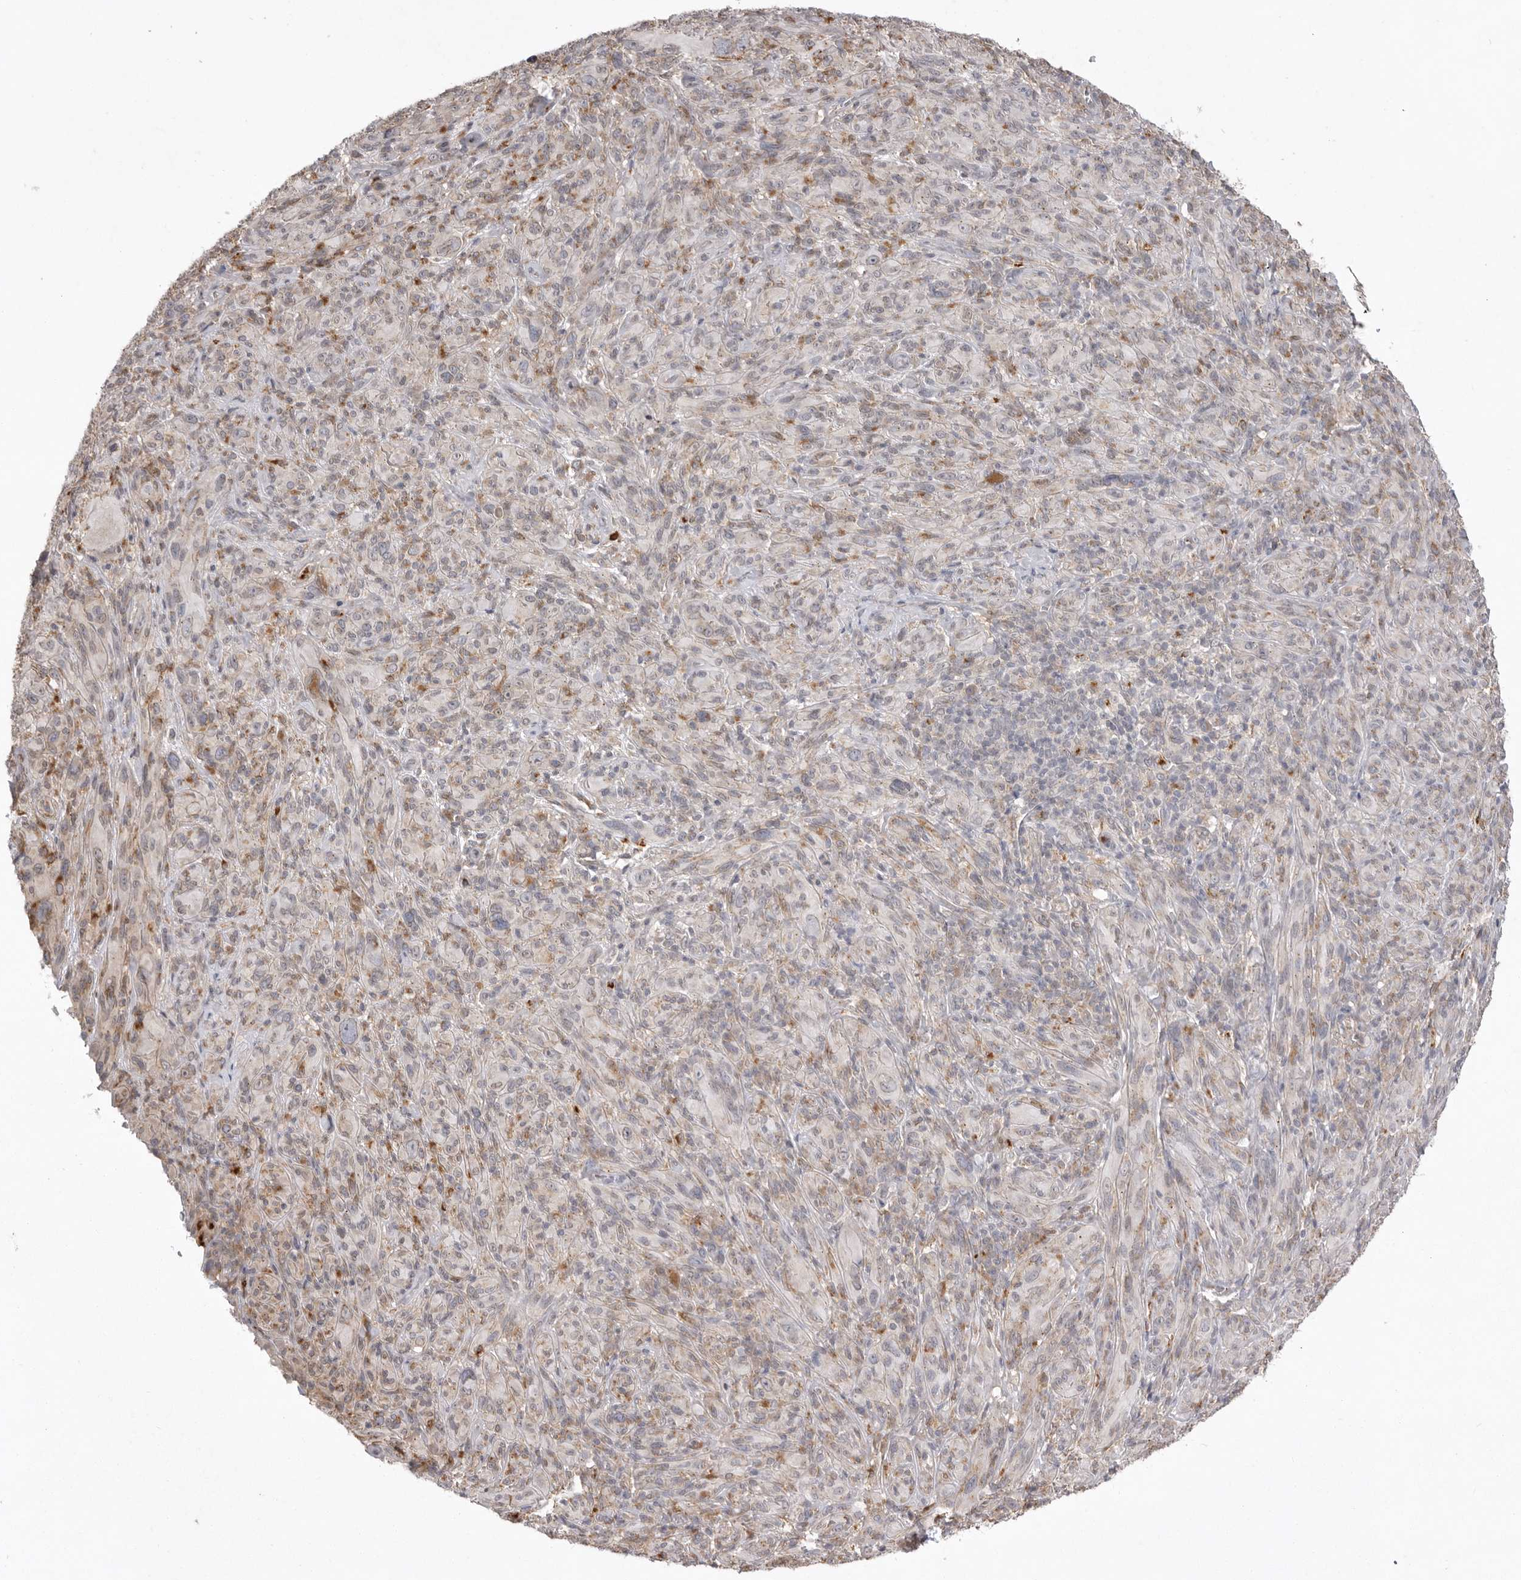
{"staining": {"intensity": "weak", "quantity": "25%-75%", "location": "cytoplasmic/membranous"}, "tissue": "melanoma", "cell_type": "Tumor cells", "image_type": "cancer", "snomed": [{"axis": "morphology", "description": "Malignant melanoma, NOS"}, {"axis": "topography", "description": "Skin of head"}], "caption": "Immunohistochemical staining of human malignant melanoma displays low levels of weak cytoplasmic/membranous staining in approximately 25%-75% of tumor cells.", "gene": "TLR3", "patient": {"sex": "male", "age": 96}}